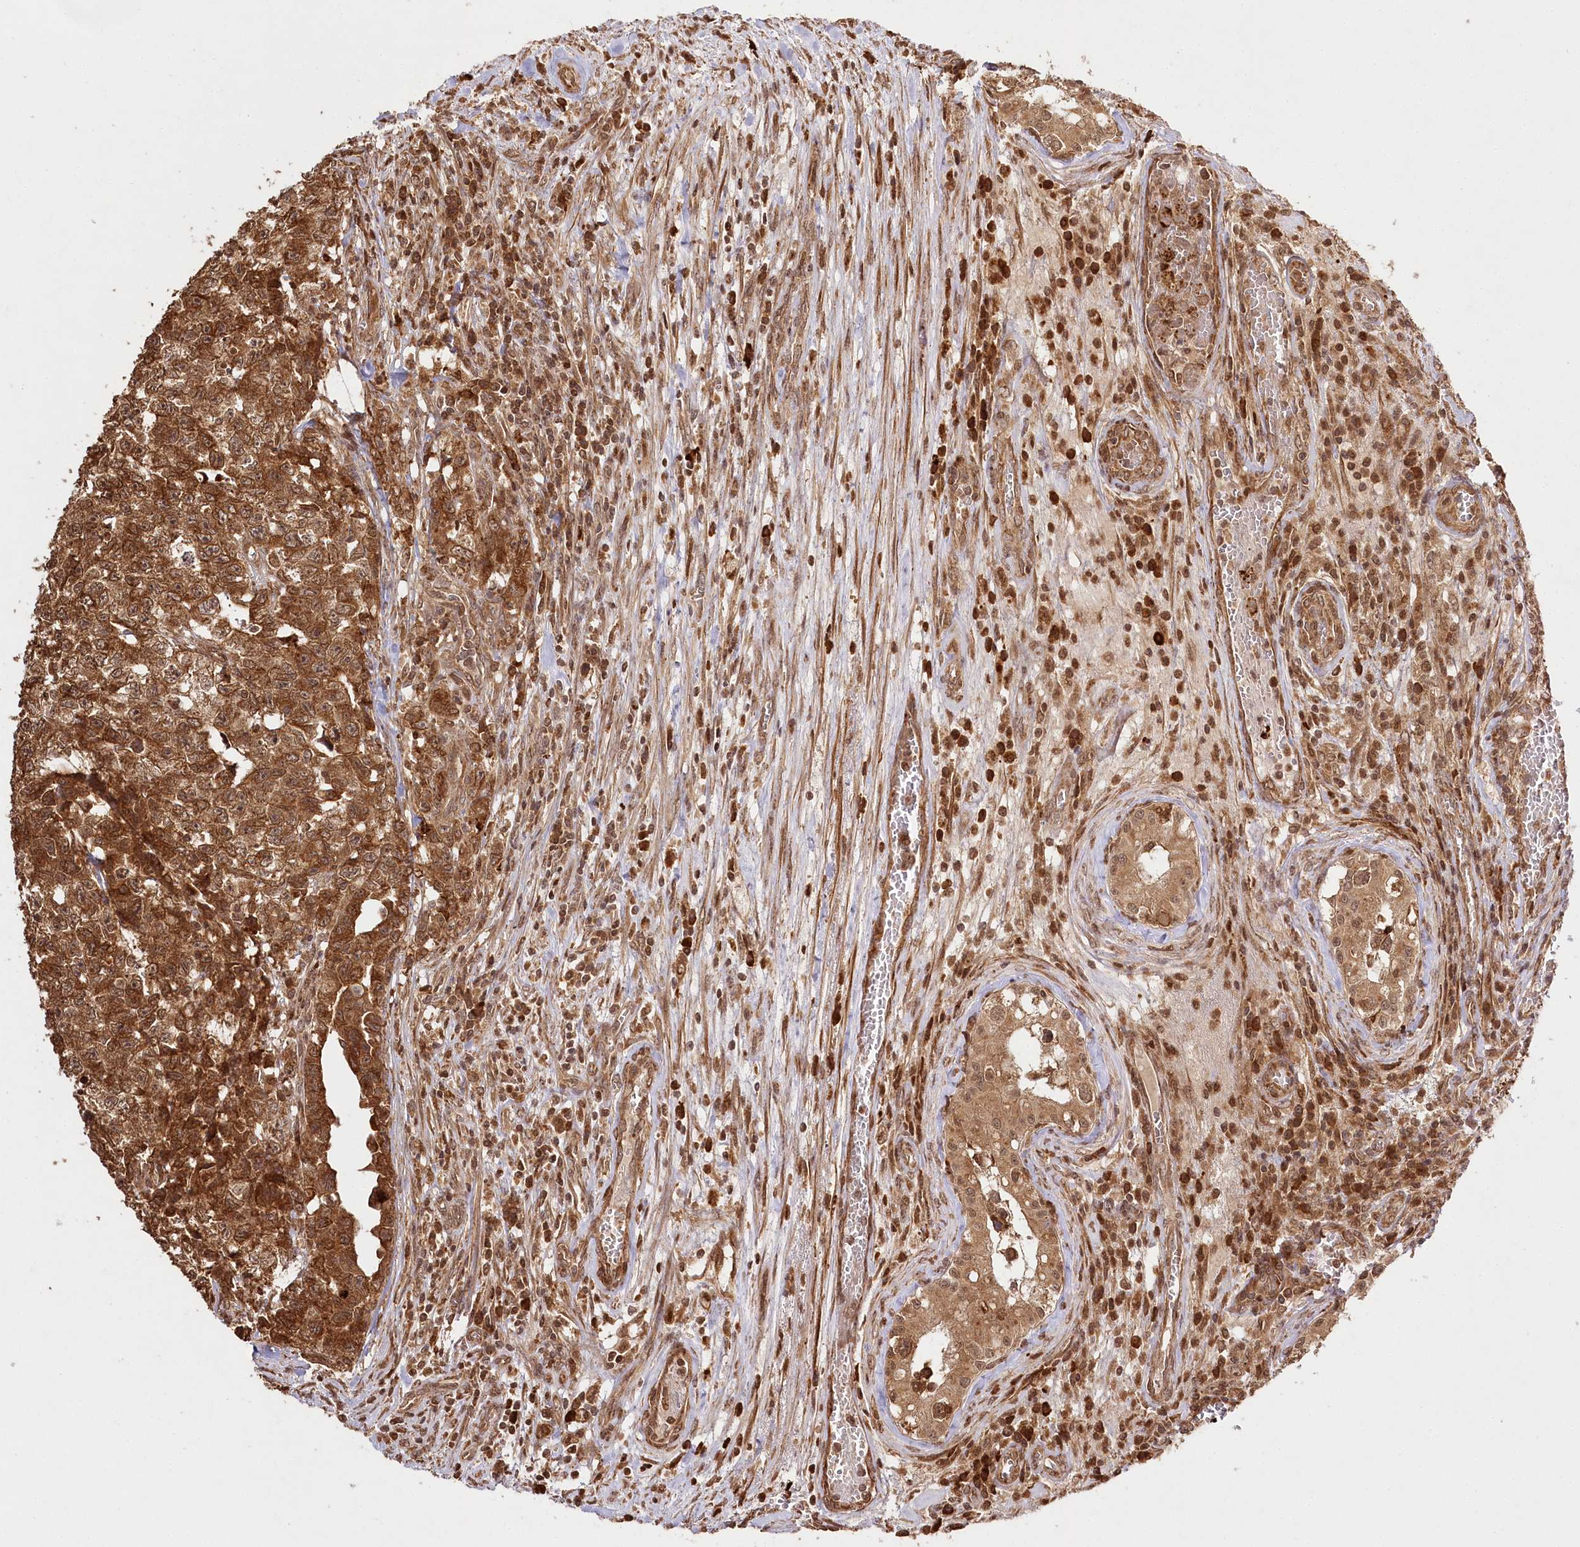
{"staining": {"intensity": "strong", "quantity": ">75%", "location": "cytoplasmic/membranous,nuclear"}, "tissue": "testis cancer", "cell_type": "Tumor cells", "image_type": "cancer", "snomed": [{"axis": "morphology", "description": "Carcinoma, Embryonal, NOS"}, {"axis": "topography", "description": "Testis"}], "caption": "Protein staining of testis cancer (embryonal carcinoma) tissue reveals strong cytoplasmic/membranous and nuclear expression in about >75% of tumor cells.", "gene": "ULK2", "patient": {"sex": "male", "age": 28}}